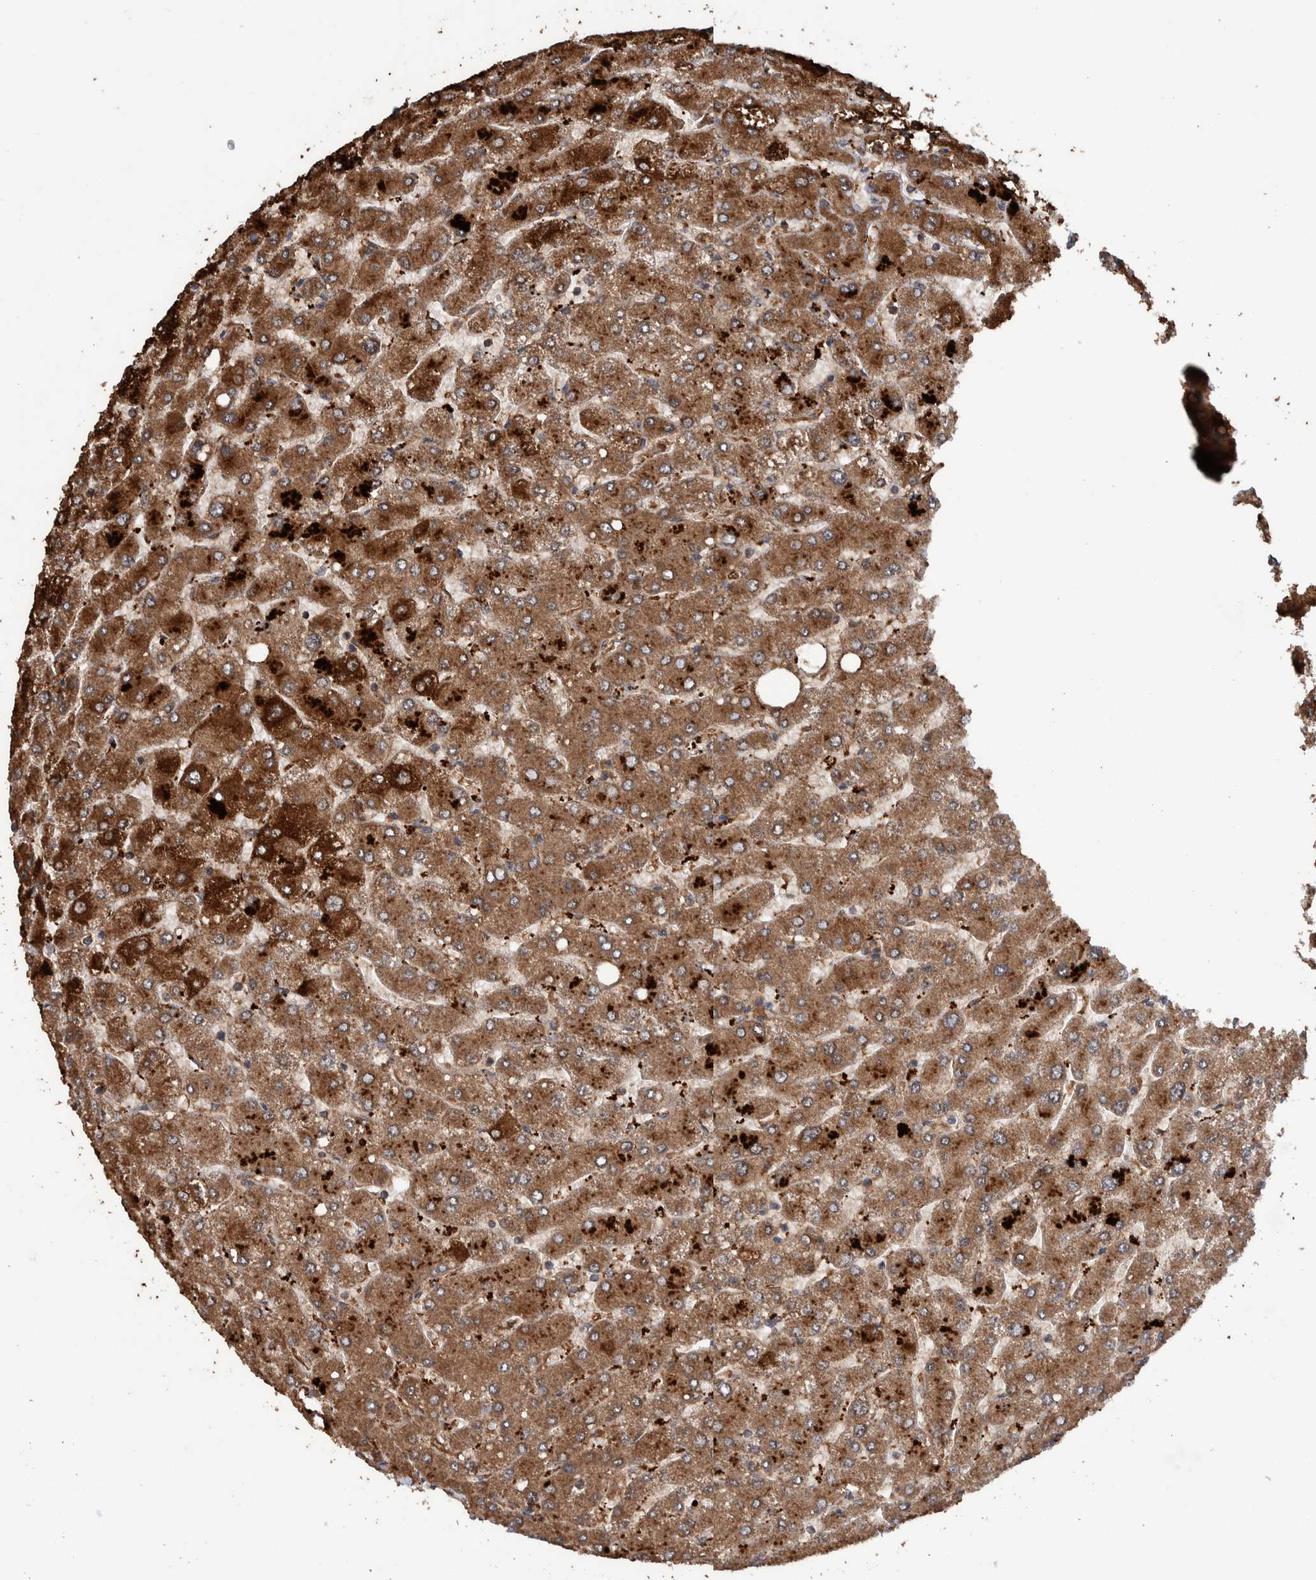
{"staining": {"intensity": "moderate", "quantity": ">75%", "location": "cytoplasmic/membranous"}, "tissue": "liver", "cell_type": "Cholangiocytes", "image_type": "normal", "snomed": [{"axis": "morphology", "description": "Normal tissue, NOS"}, {"axis": "topography", "description": "Liver"}], "caption": "About >75% of cholangiocytes in normal liver demonstrate moderate cytoplasmic/membranous protein positivity as visualized by brown immunohistochemical staining.", "gene": "ENSG00000251537", "patient": {"sex": "male", "age": 55}}